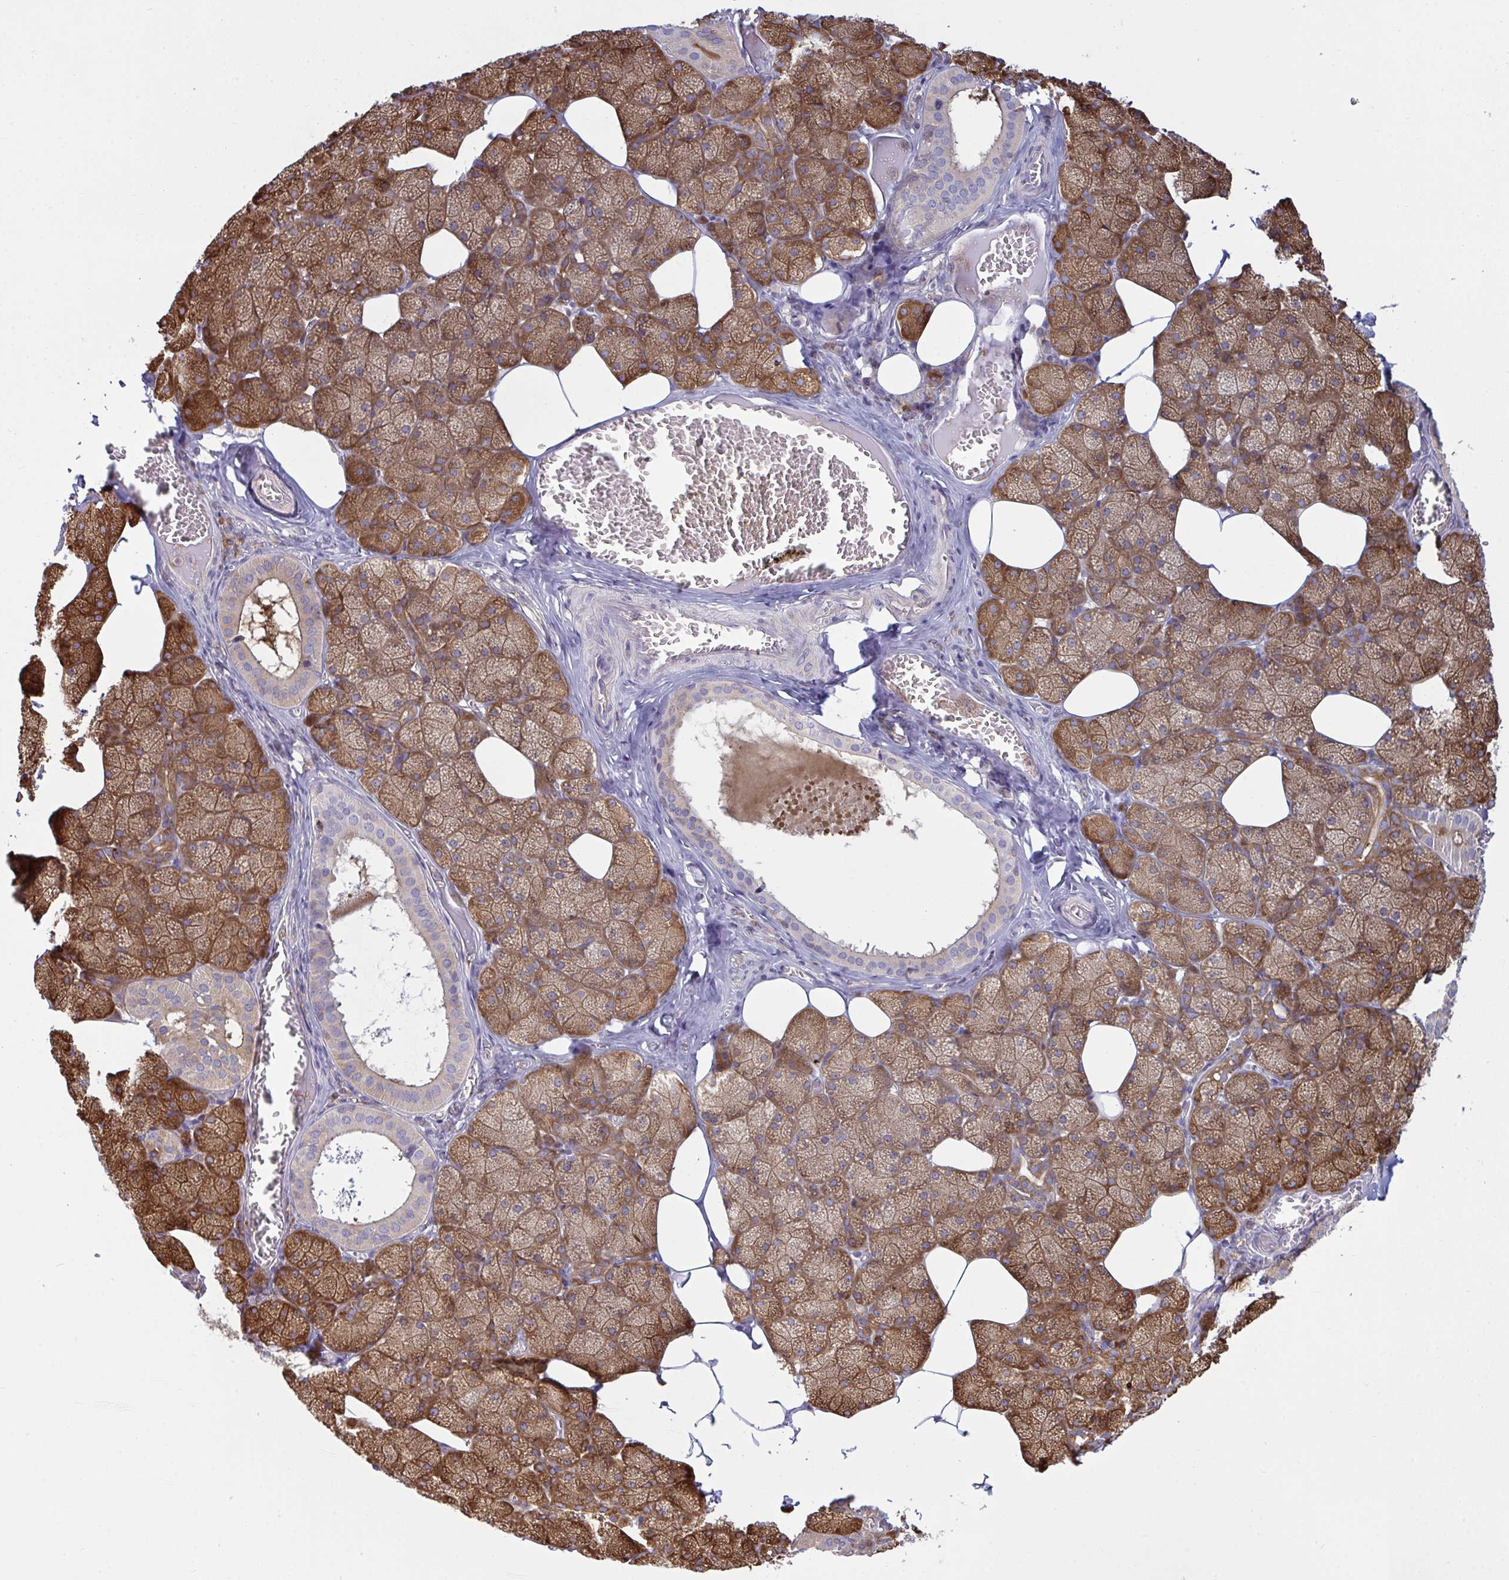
{"staining": {"intensity": "moderate", "quantity": ">75%", "location": "cytoplasmic/membranous"}, "tissue": "salivary gland", "cell_type": "Glandular cells", "image_type": "normal", "snomed": [{"axis": "morphology", "description": "Normal tissue, NOS"}, {"axis": "topography", "description": "Salivary gland"}, {"axis": "topography", "description": "Peripheral nerve tissue"}], "caption": "About >75% of glandular cells in normal human salivary gland reveal moderate cytoplasmic/membranous protein expression as visualized by brown immunohistochemical staining.", "gene": "TSC22D3", "patient": {"sex": "male", "age": 38}}